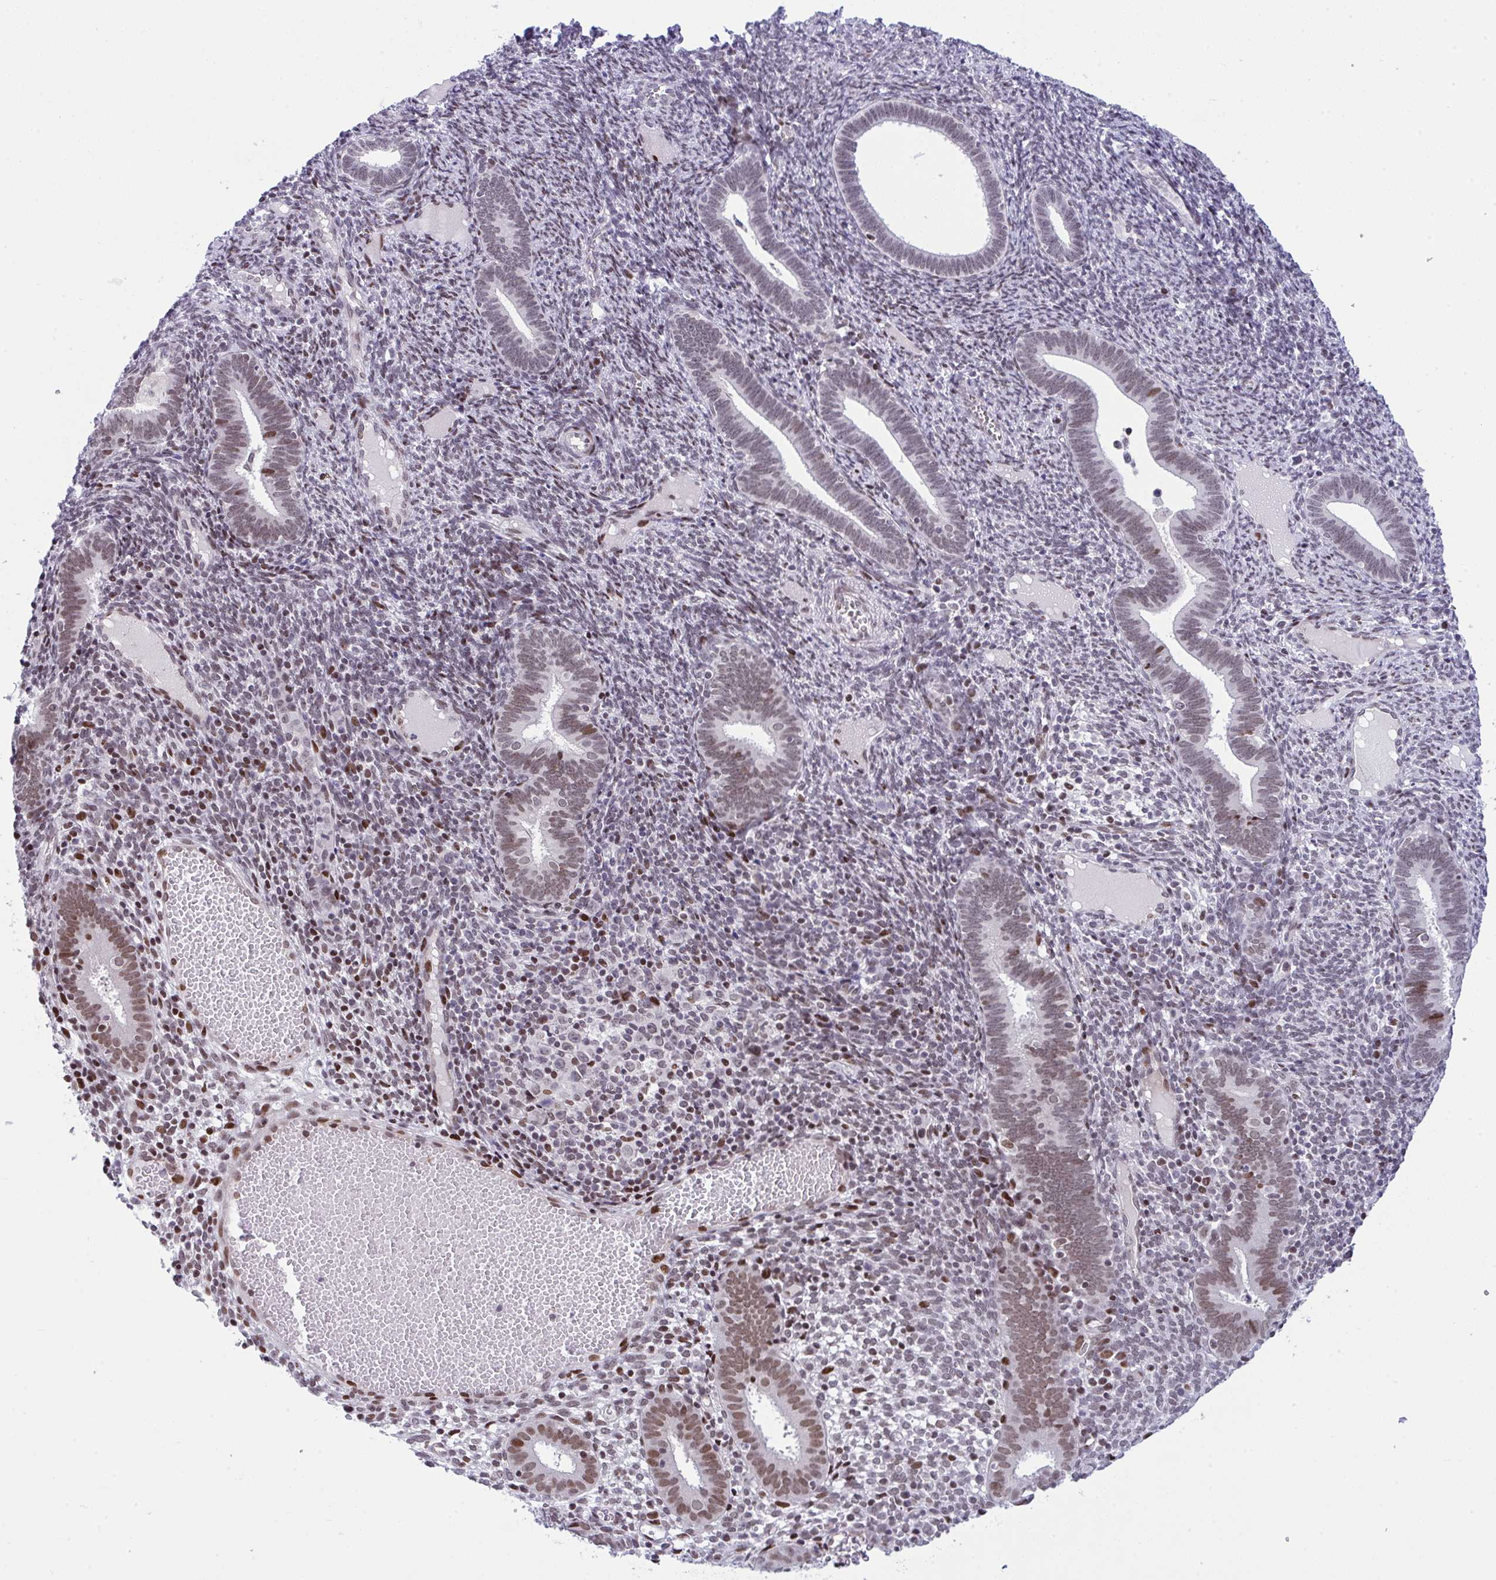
{"staining": {"intensity": "negative", "quantity": "none", "location": "none"}, "tissue": "endometrium", "cell_type": "Cells in endometrial stroma", "image_type": "normal", "snomed": [{"axis": "morphology", "description": "Normal tissue, NOS"}, {"axis": "topography", "description": "Endometrium"}], "caption": "IHC photomicrograph of normal endometrium: human endometrium stained with DAB (3,3'-diaminobenzidine) exhibits no significant protein expression in cells in endometrial stroma.", "gene": "ZFHX3", "patient": {"sex": "female", "age": 41}}